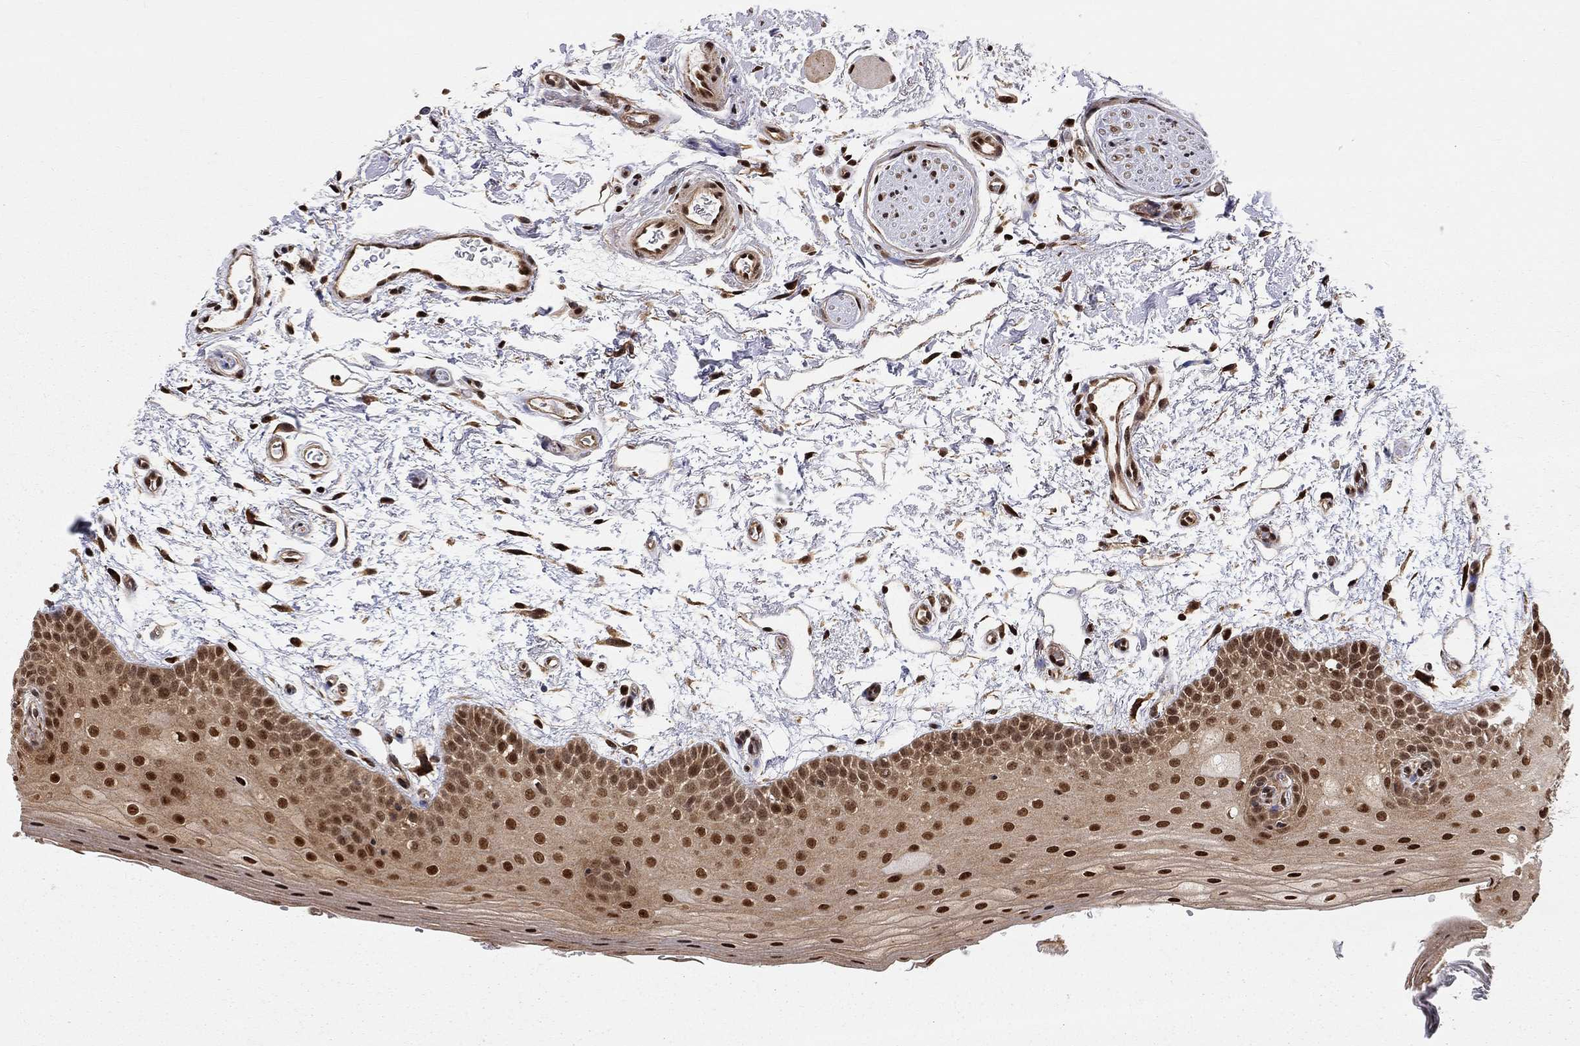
{"staining": {"intensity": "strong", "quantity": ">75%", "location": "nuclear"}, "tissue": "oral mucosa", "cell_type": "Squamous epithelial cells", "image_type": "normal", "snomed": [{"axis": "morphology", "description": "Normal tissue, NOS"}, {"axis": "topography", "description": "Oral tissue"}, {"axis": "topography", "description": "Tounge, NOS"}], "caption": "About >75% of squamous epithelial cells in unremarkable oral mucosa exhibit strong nuclear protein staining as visualized by brown immunohistochemical staining.", "gene": "ELOB", "patient": {"sex": "female", "age": 86}}